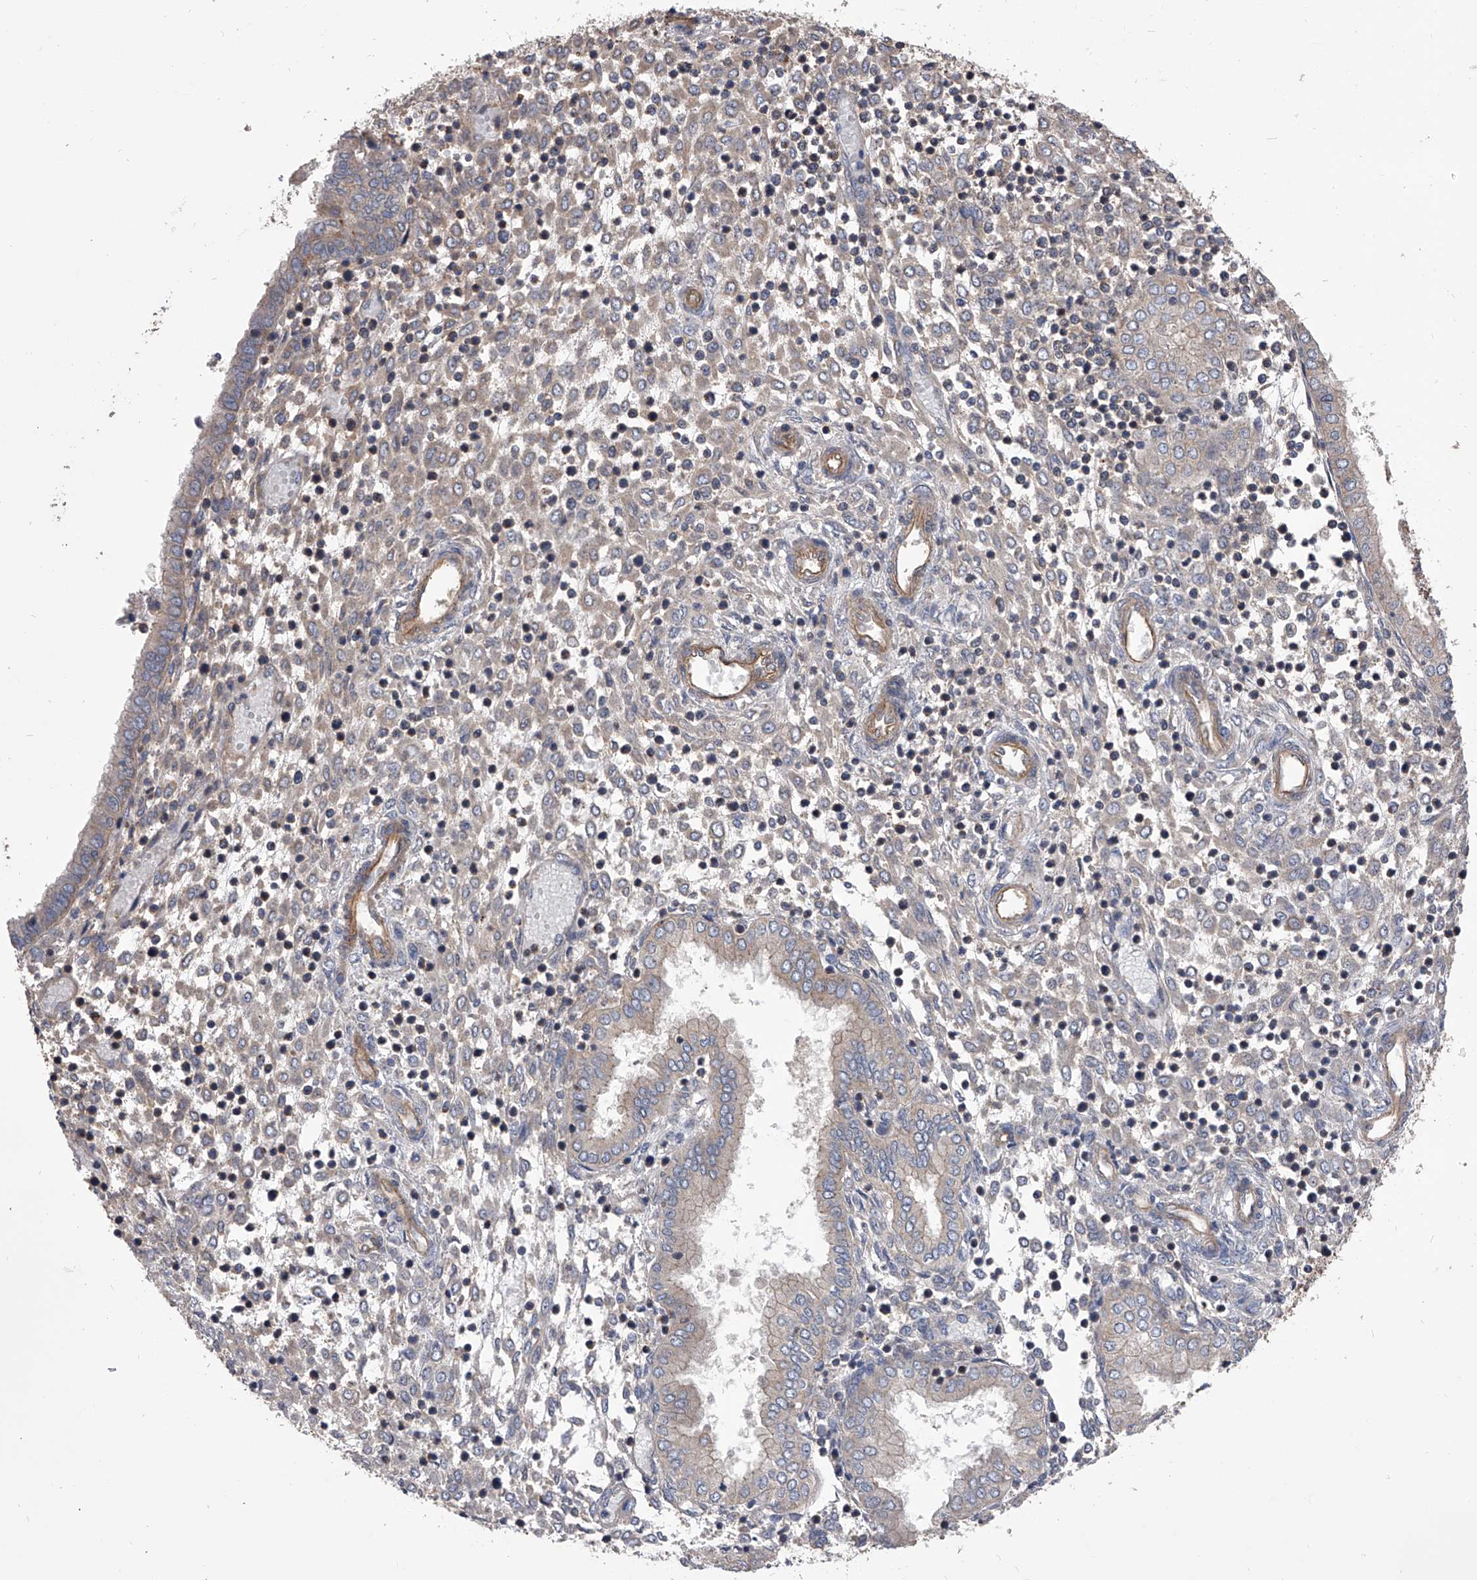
{"staining": {"intensity": "weak", "quantity": "25%-75%", "location": "cytoplasmic/membranous"}, "tissue": "endometrium", "cell_type": "Cells in endometrial stroma", "image_type": "normal", "snomed": [{"axis": "morphology", "description": "Normal tissue, NOS"}, {"axis": "topography", "description": "Endometrium"}], "caption": "Protein analysis of normal endometrium exhibits weak cytoplasmic/membranous positivity in about 25%-75% of cells in endometrial stroma.", "gene": "CUL7", "patient": {"sex": "female", "age": 53}}